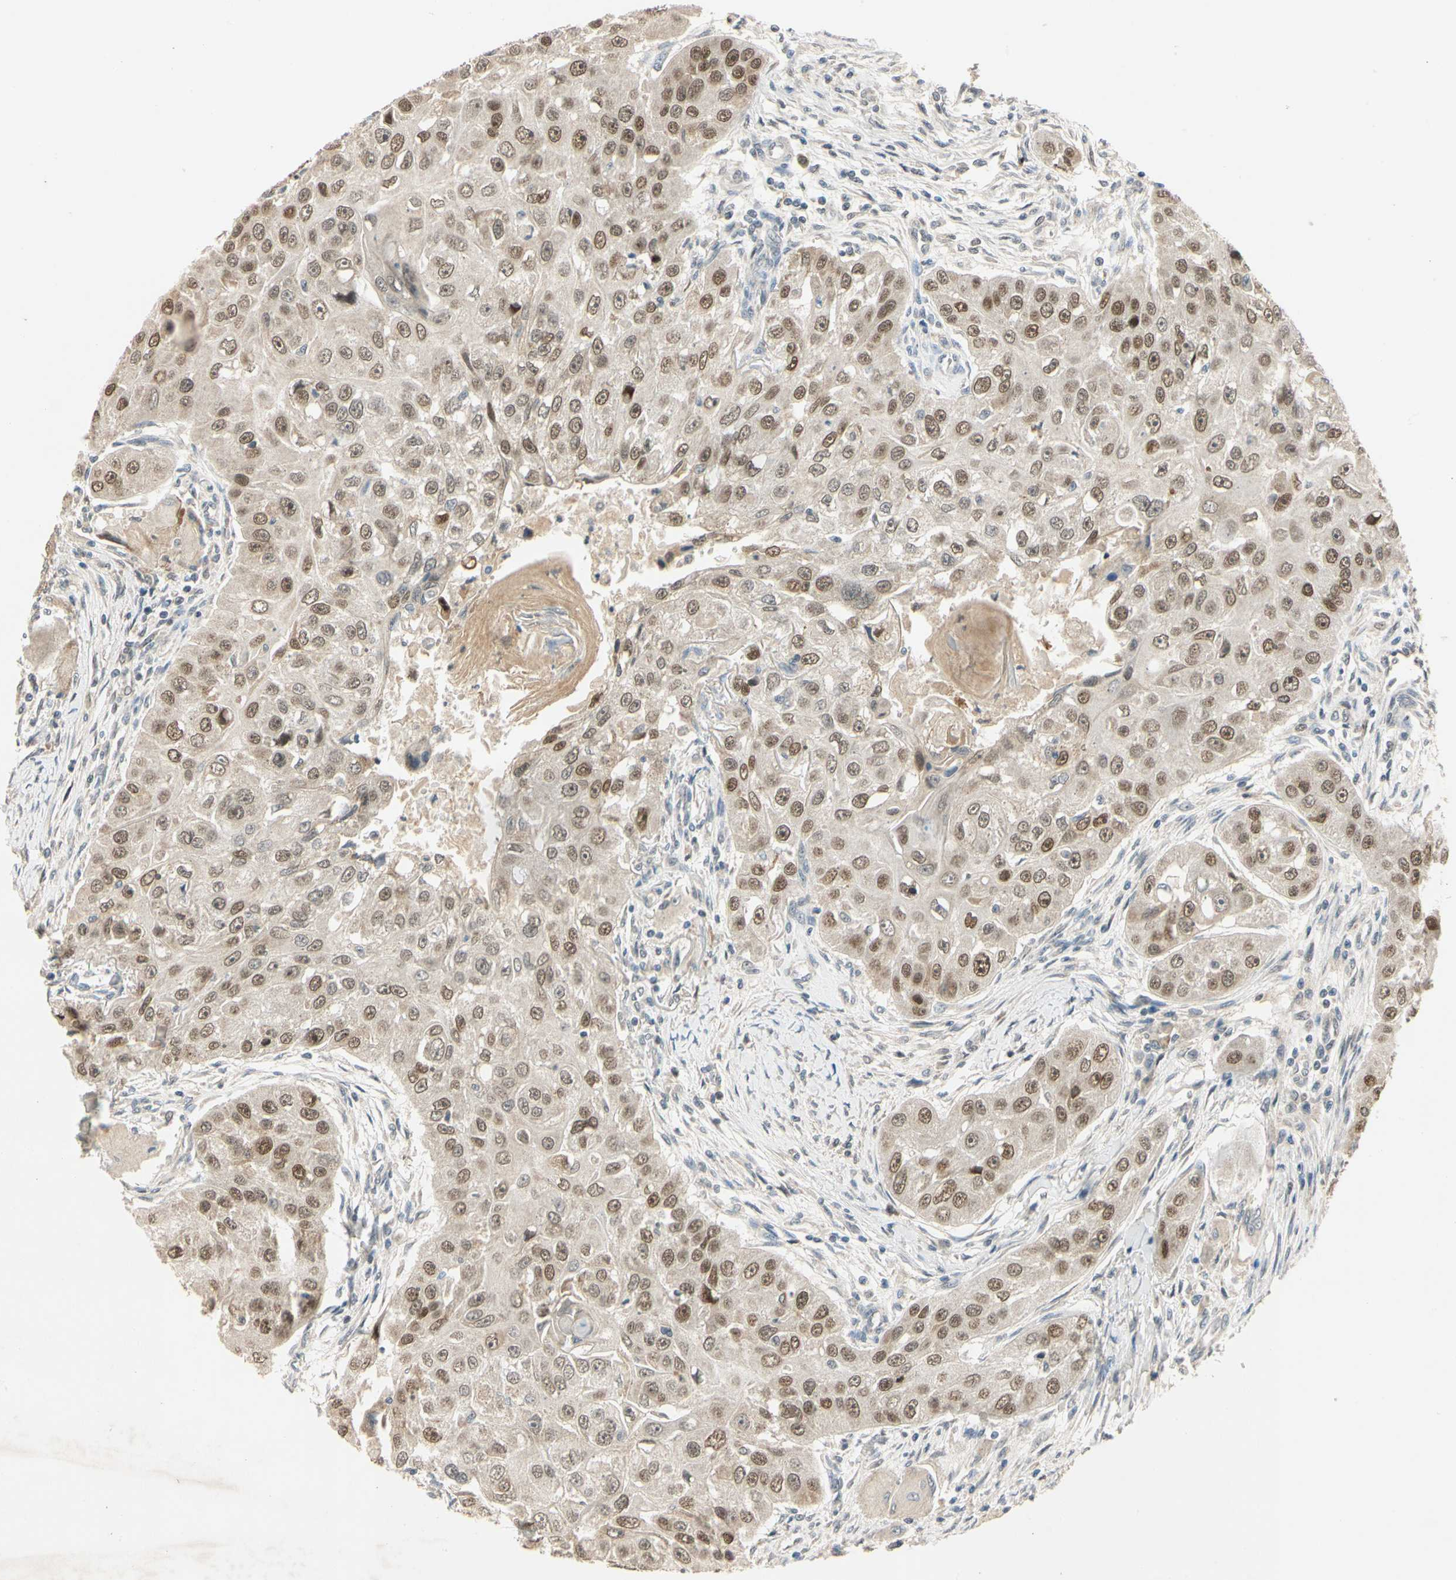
{"staining": {"intensity": "moderate", "quantity": ">75%", "location": "nuclear"}, "tissue": "head and neck cancer", "cell_type": "Tumor cells", "image_type": "cancer", "snomed": [{"axis": "morphology", "description": "Normal tissue, NOS"}, {"axis": "morphology", "description": "Squamous cell carcinoma, NOS"}, {"axis": "topography", "description": "Skeletal muscle"}, {"axis": "topography", "description": "Head-Neck"}], "caption": "Moderate nuclear expression is seen in approximately >75% of tumor cells in head and neck cancer (squamous cell carcinoma). (brown staining indicates protein expression, while blue staining denotes nuclei).", "gene": "RIOX2", "patient": {"sex": "male", "age": 51}}